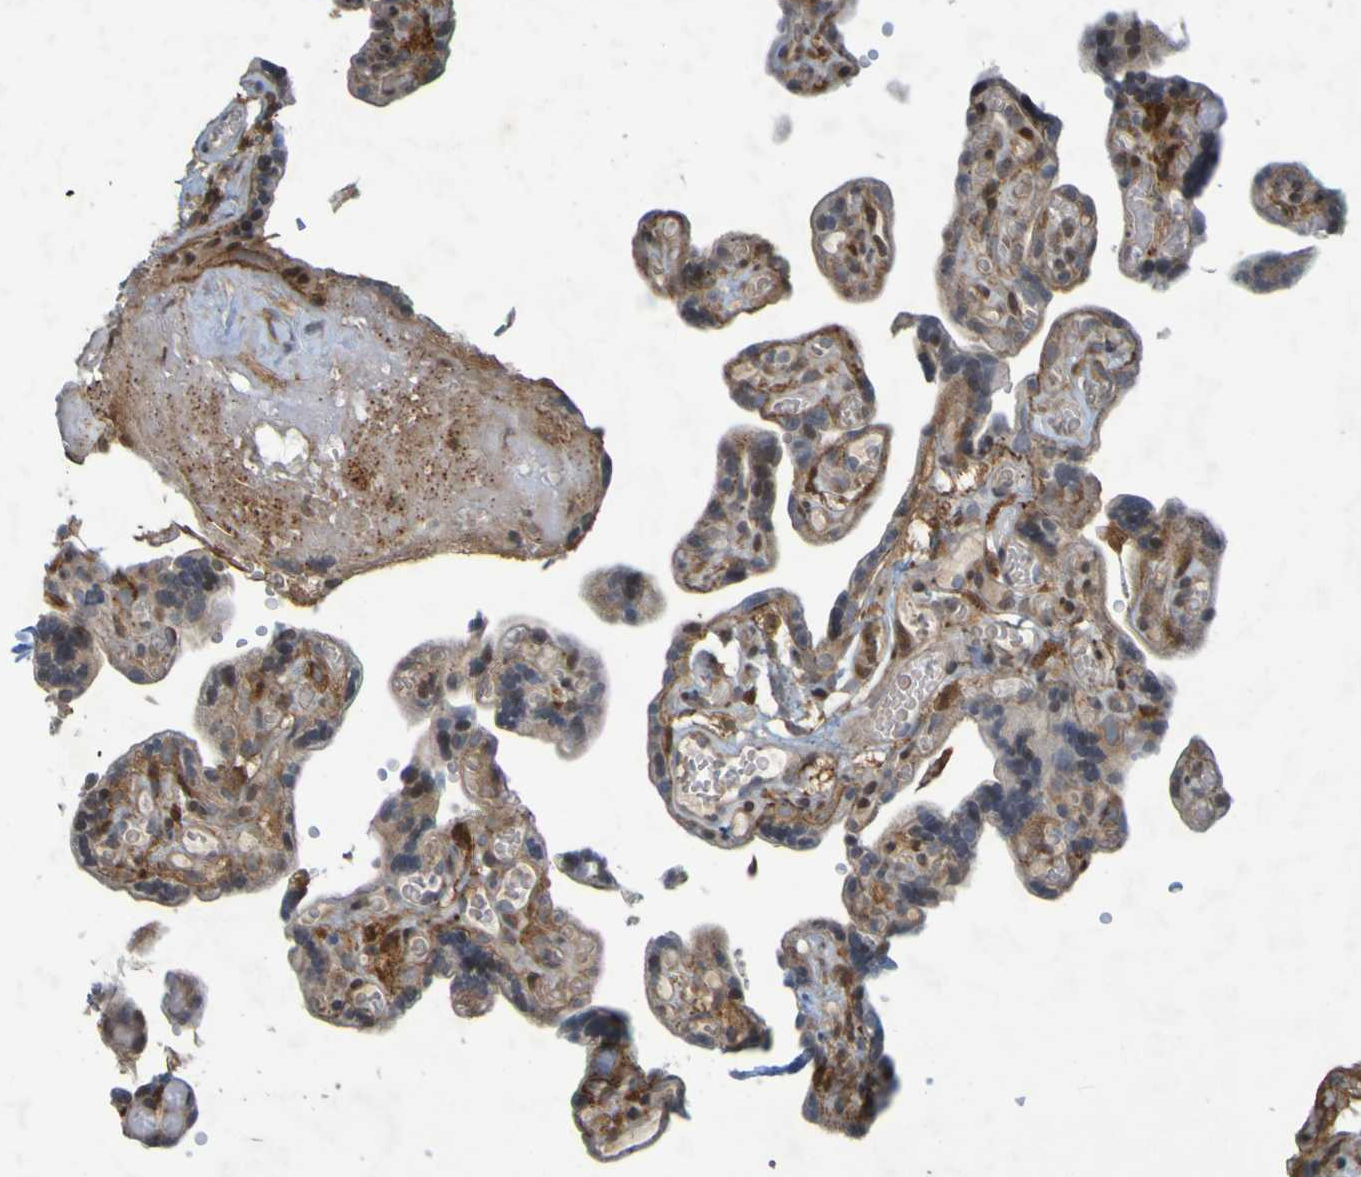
{"staining": {"intensity": "weak", "quantity": ">75%", "location": "cytoplasmic/membranous"}, "tissue": "placenta", "cell_type": "Decidual cells", "image_type": "normal", "snomed": [{"axis": "morphology", "description": "Normal tissue, NOS"}, {"axis": "topography", "description": "Placenta"}], "caption": "IHC photomicrograph of benign human placenta stained for a protein (brown), which shows low levels of weak cytoplasmic/membranous staining in about >75% of decidual cells.", "gene": "GUCY1A1", "patient": {"sex": "female", "age": 30}}